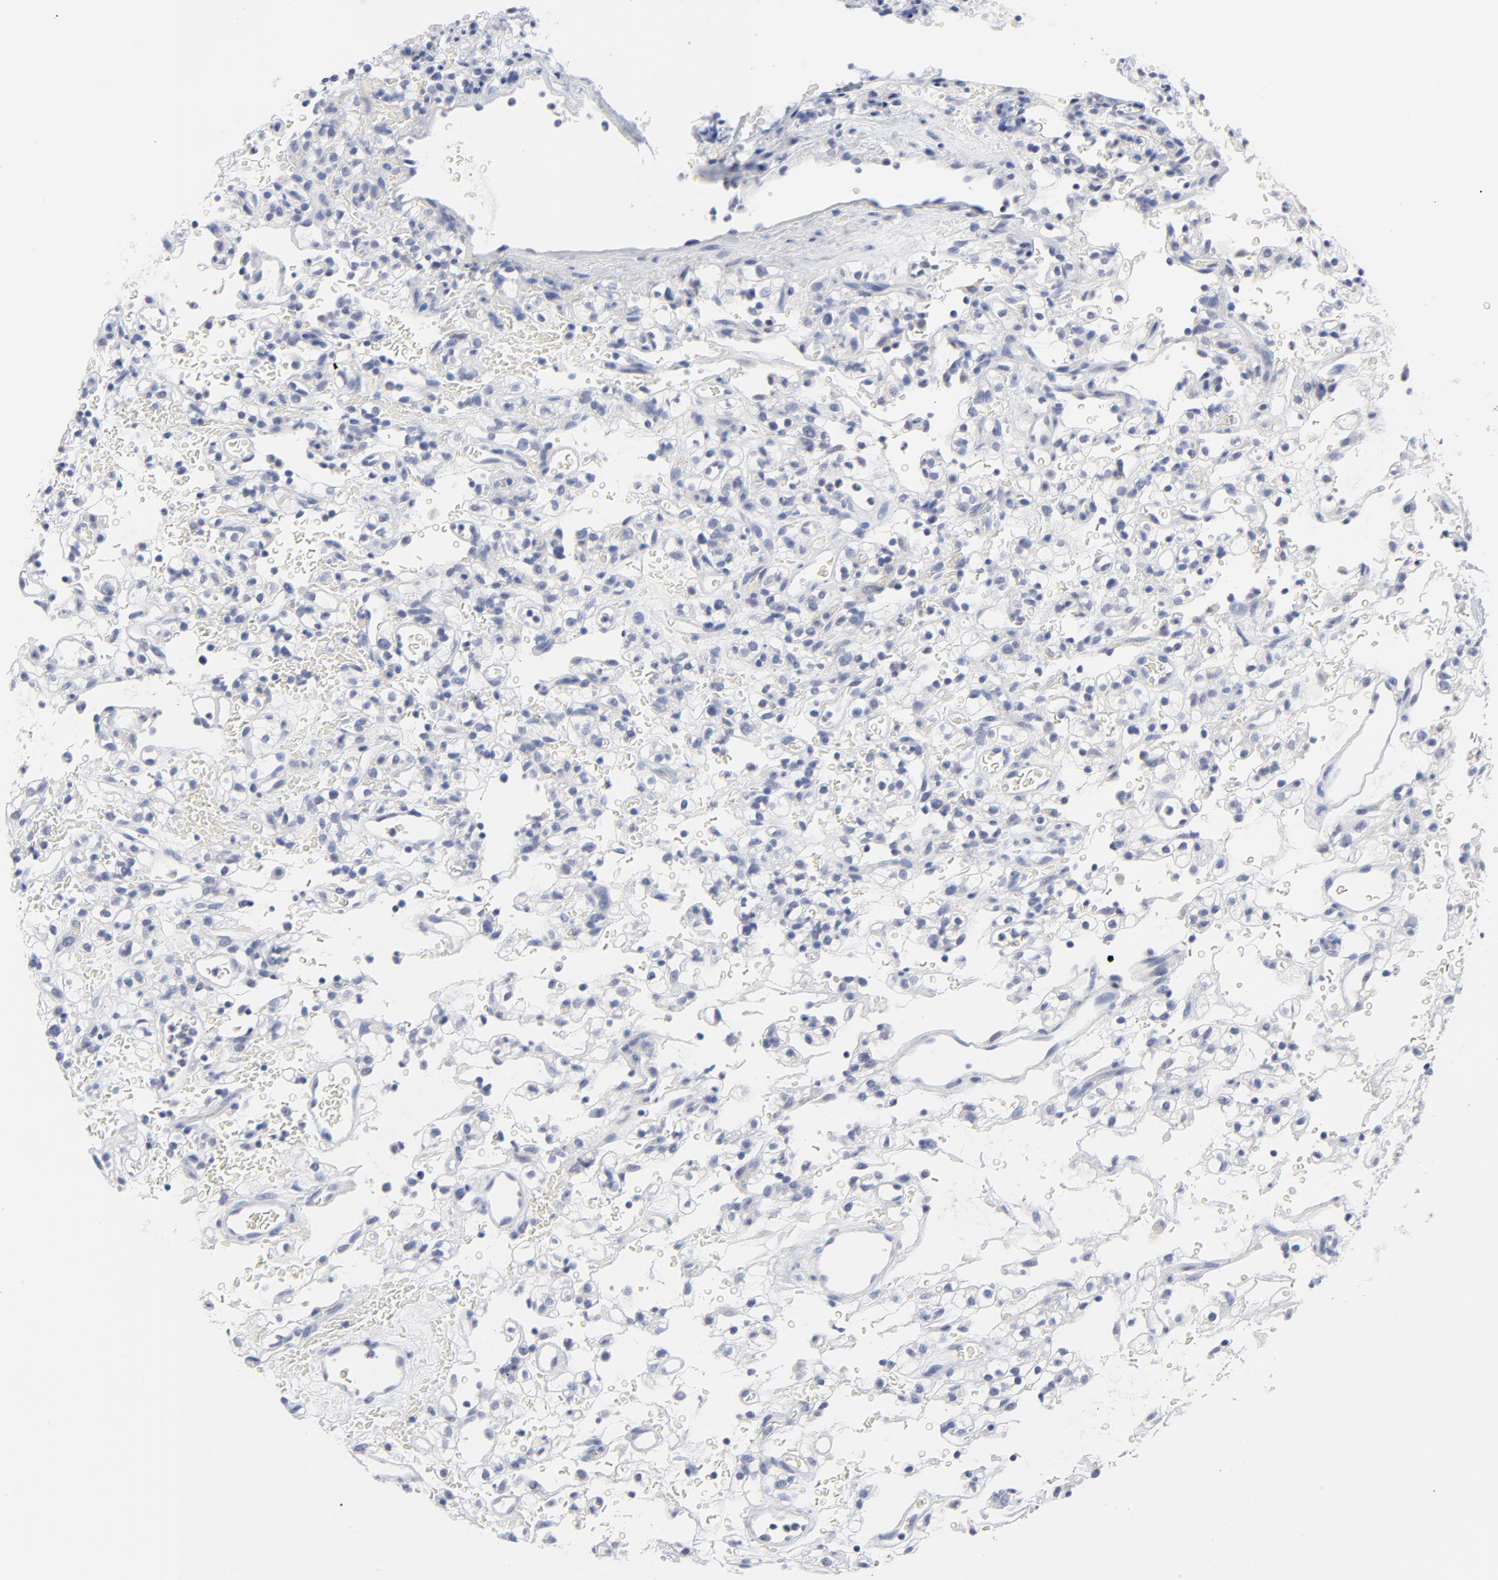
{"staining": {"intensity": "negative", "quantity": "none", "location": "none"}, "tissue": "renal cancer", "cell_type": "Tumor cells", "image_type": "cancer", "snomed": [{"axis": "morphology", "description": "Normal tissue, NOS"}, {"axis": "morphology", "description": "Adenocarcinoma, NOS"}, {"axis": "topography", "description": "Kidney"}], "caption": "IHC photomicrograph of human renal cancer (adenocarcinoma) stained for a protein (brown), which displays no expression in tumor cells.", "gene": "CLEC4G", "patient": {"sex": "female", "age": 72}}